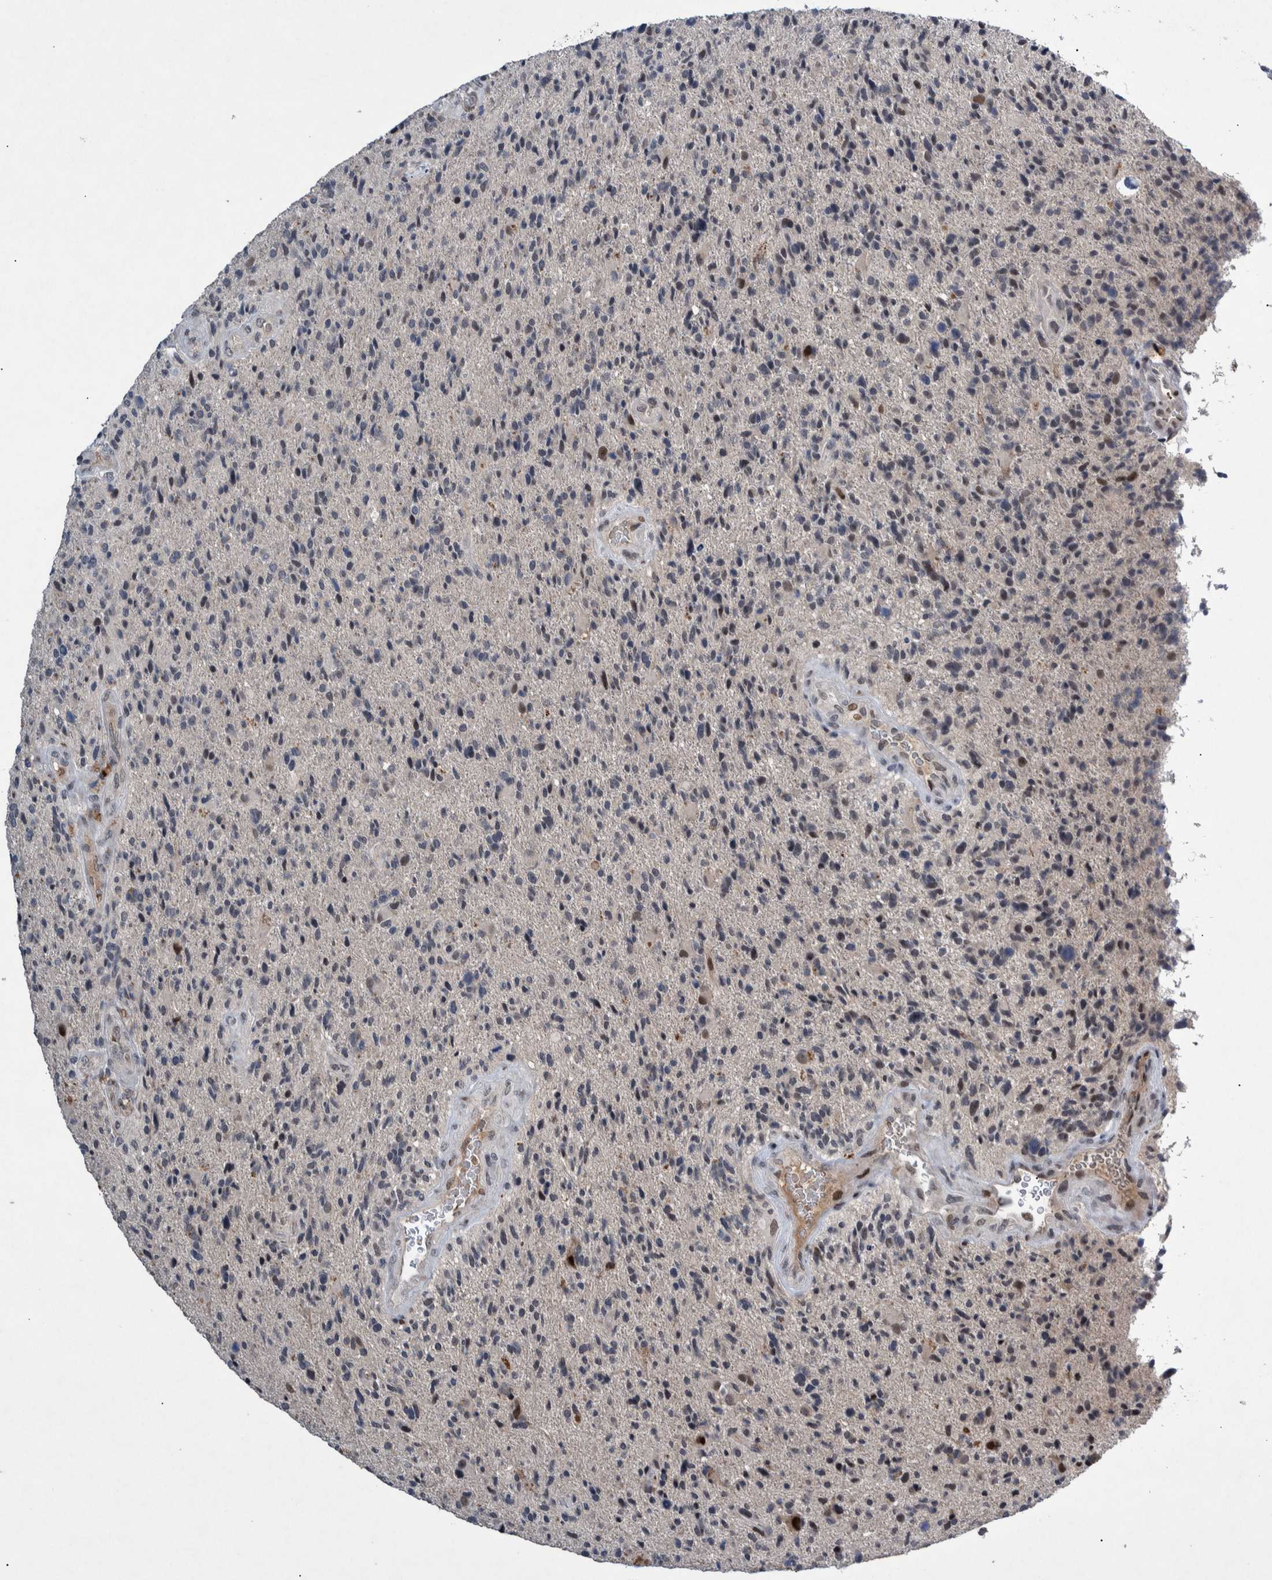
{"staining": {"intensity": "moderate", "quantity": "<25%", "location": "nuclear"}, "tissue": "glioma", "cell_type": "Tumor cells", "image_type": "cancer", "snomed": [{"axis": "morphology", "description": "Glioma, malignant, High grade"}, {"axis": "topography", "description": "Brain"}], "caption": "Immunohistochemistry staining of malignant glioma (high-grade), which displays low levels of moderate nuclear expression in approximately <25% of tumor cells indicating moderate nuclear protein staining. The staining was performed using DAB (3,3'-diaminobenzidine) (brown) for protein detection and nuclei were counterstained in hematoxylin (blue).", "gene": "ESRP1", "patient": {"sex": "male", "age": 72}}